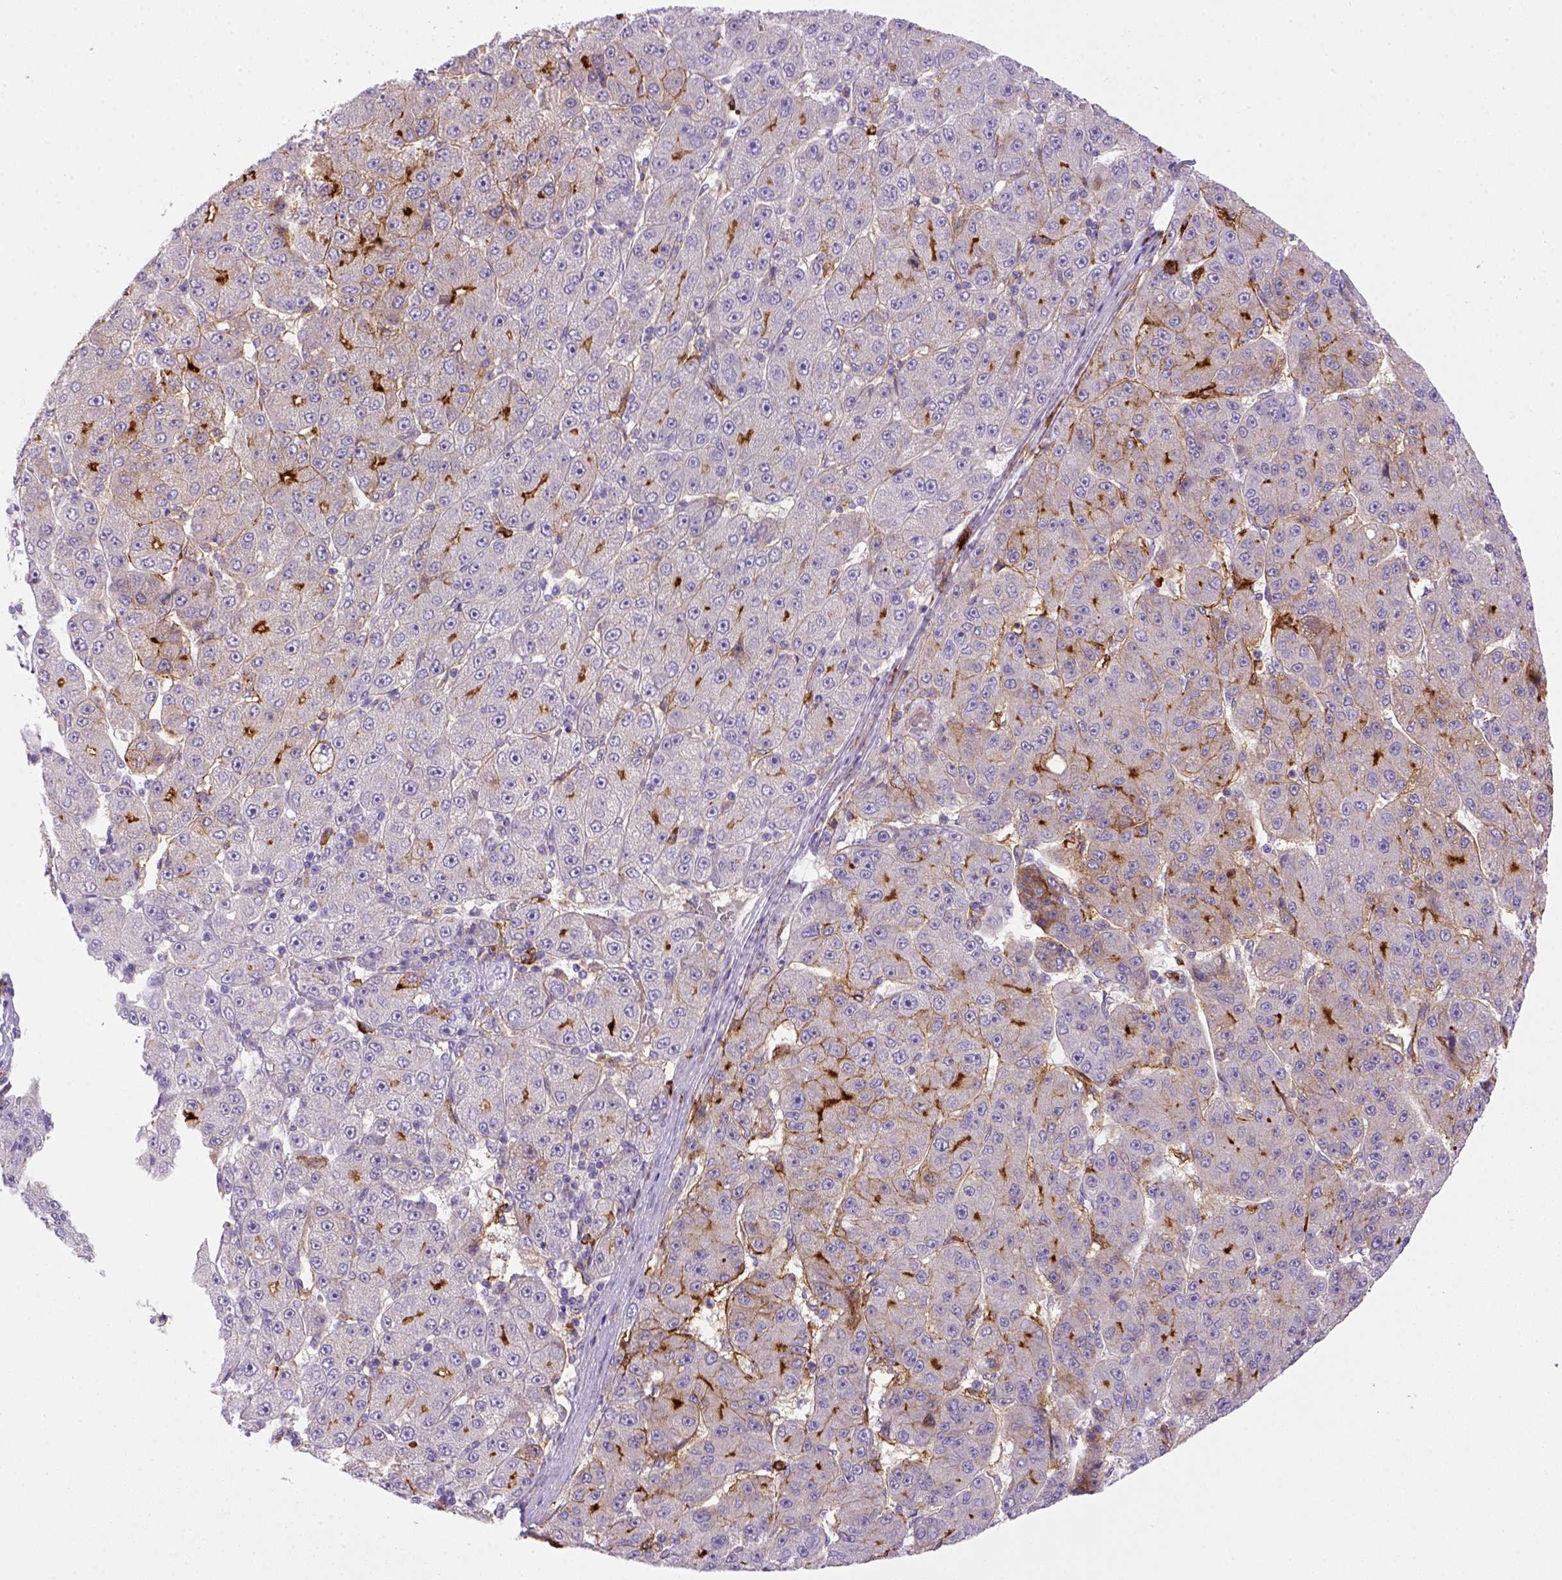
{"staining": {"intensity": "moderate", "quantity": "<25%", "location": "cytoplasmic/membranous"}, "tissue": "liver cancer", "cell_type": "Tumor cells", "image_type": "cancer", "snomed": [{"axis": "morphology", "description": "Carcinoma, Hepatocellular, NOS"}, {"axis": "topography", "description": "Liver"}], "caption": "A low amount of moderate cytoplasmic/membranous positivity is present in about <25% of tumor cells in liver hepatocellular carcinoma tissue. The staining is performed using DAB (3,3'-diaminobenzidine) brown chromogen to label protein expression. The nuclei are counter-stained blue using hematoxylin.", "gene": "CD14", "patient": {"sex": "male", "age": 67}}